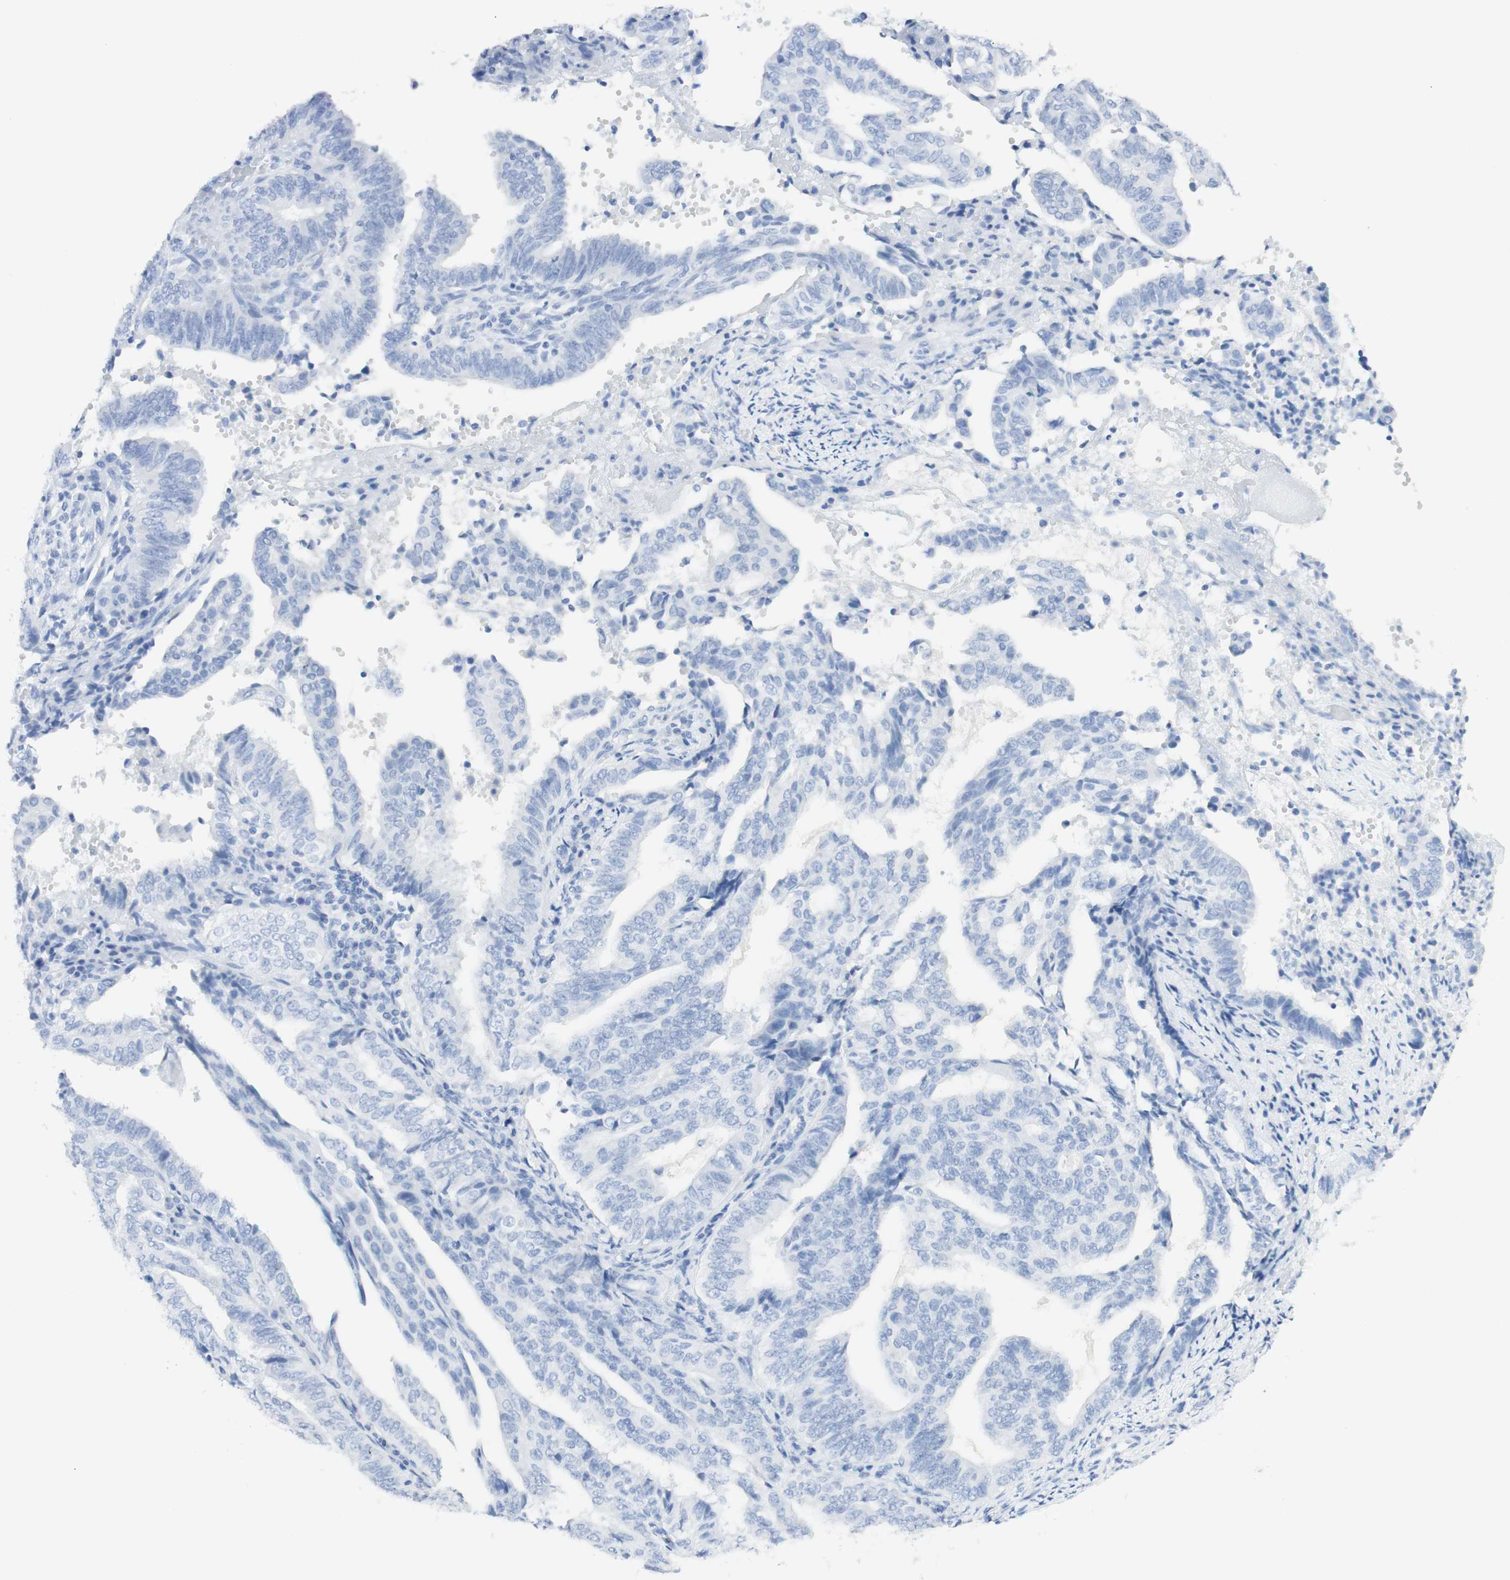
{"staining": {"intensity": "negative", "quantity": "none", "location": "none"}, "tissue": "endometrial cancer", "cell_type": "Tumor cells", "image_type": "cancer", "snomed": [{"axis": "morphology", "description": "Adenocarcinoma, NOS"}, {"axis": "topography", "description": "Endometrium"}], "caption": "High power microscopy image of an immunohistochemistry image of endometrial cancer (adenocarcinoma), revealing no significant expression in tumor cells.", "gene": "TPO", "patient": {"sex": "female", "age": 58}}